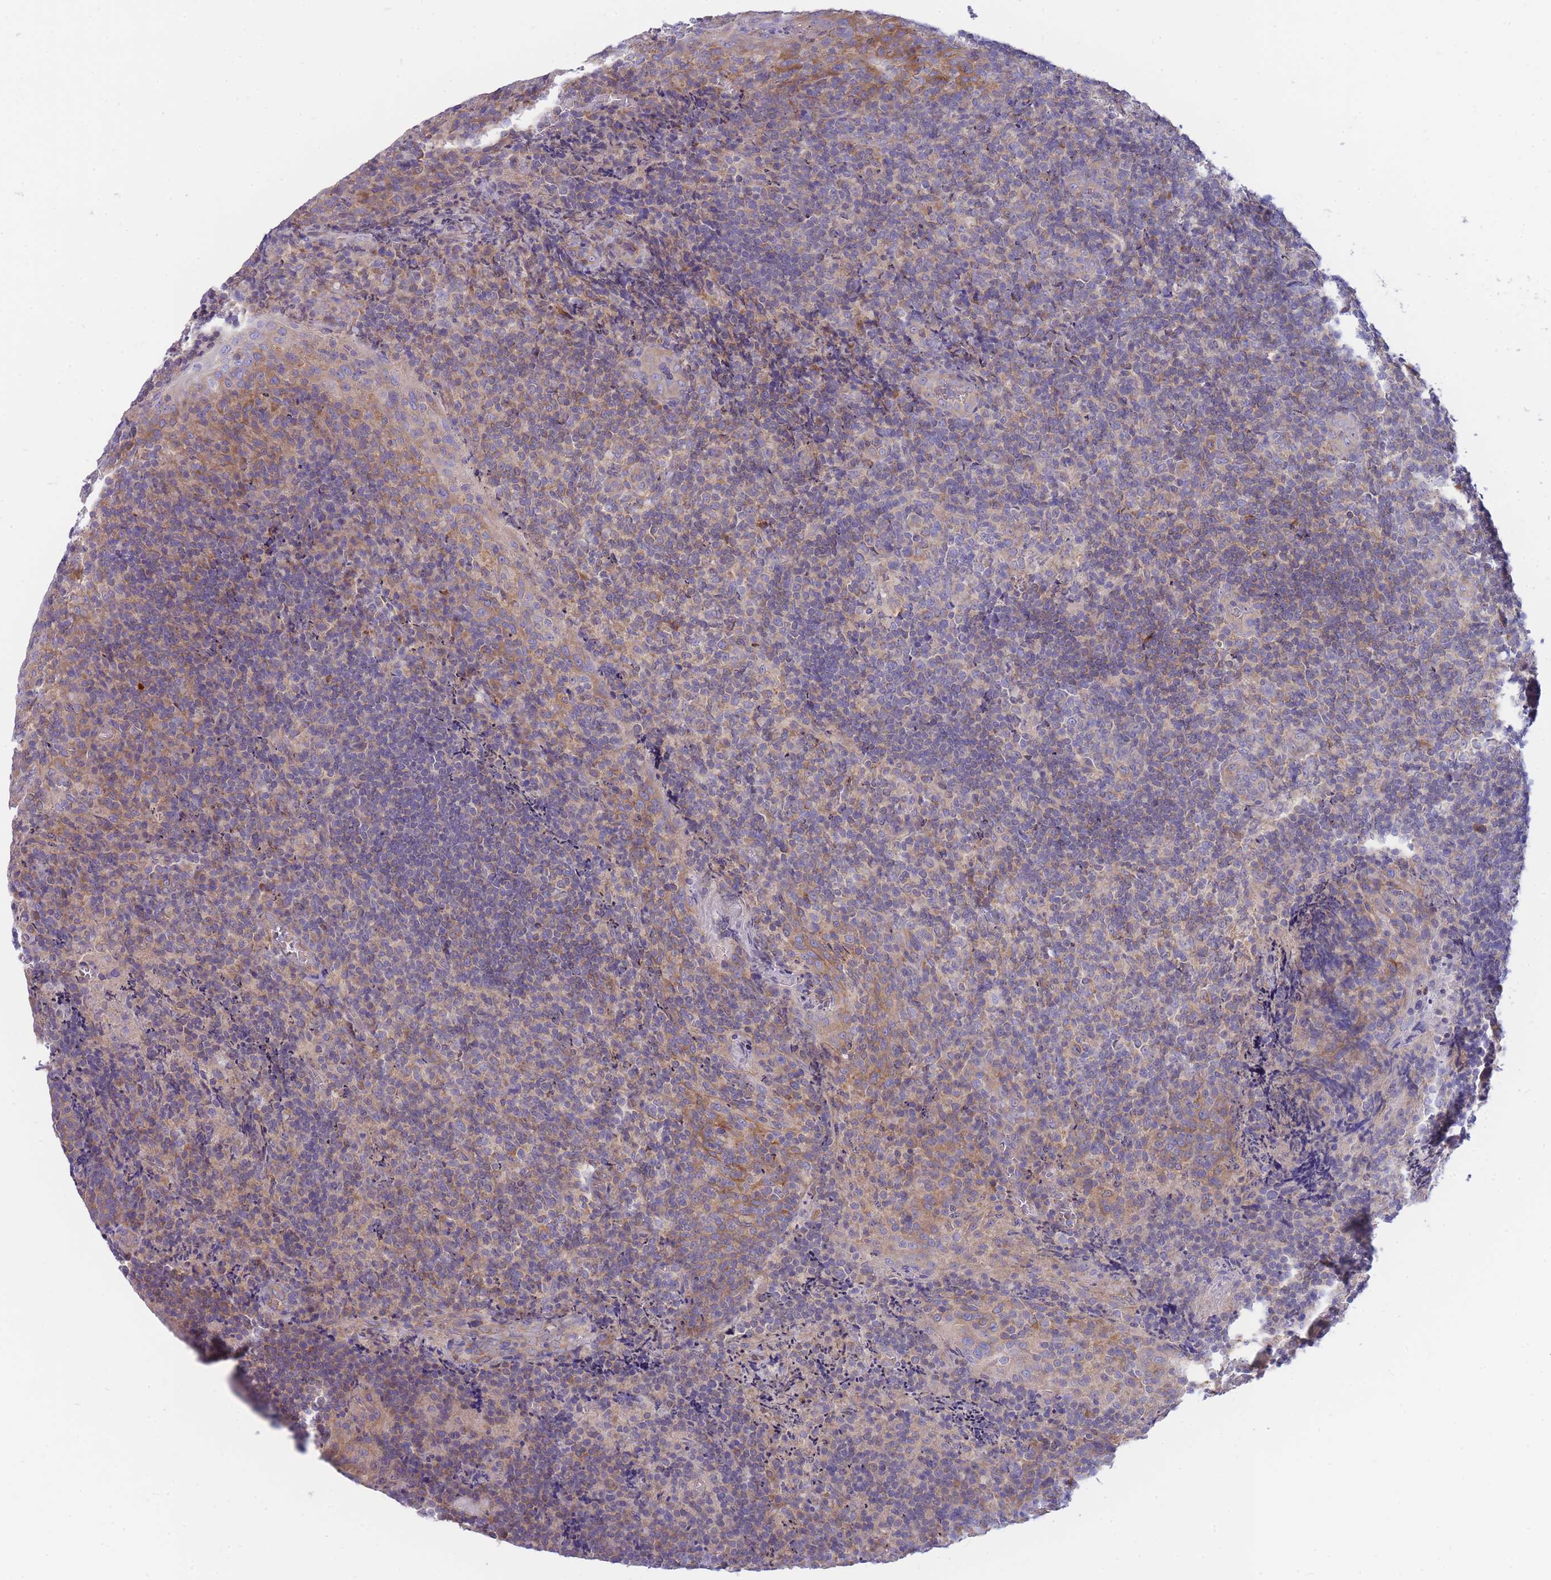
{"staining": {"intensity": "weak", "quantity": "25%-75%", "location": "cytoplasmic/membranous"}, "tissue": "tonsil", "cell_type": "Germinal center cells", "image_type": "normal", "snomed": [{"axis": "morphology", "description": "Normal tissue, NOS"}, {"axis": "topography", "description": "Tonsil"}], "caption": "A low amount of weak cytoplasmic/membranous staining is identified in about 25%-75% of germinal center cells in normal tonsil. The staining is performed using DAB brown chromogen to label protein expression. The nuclei are counter-stained blue using hematoxylin.", "gene": "SH2B2", "patient": {"sex": "male", "age": 17}}